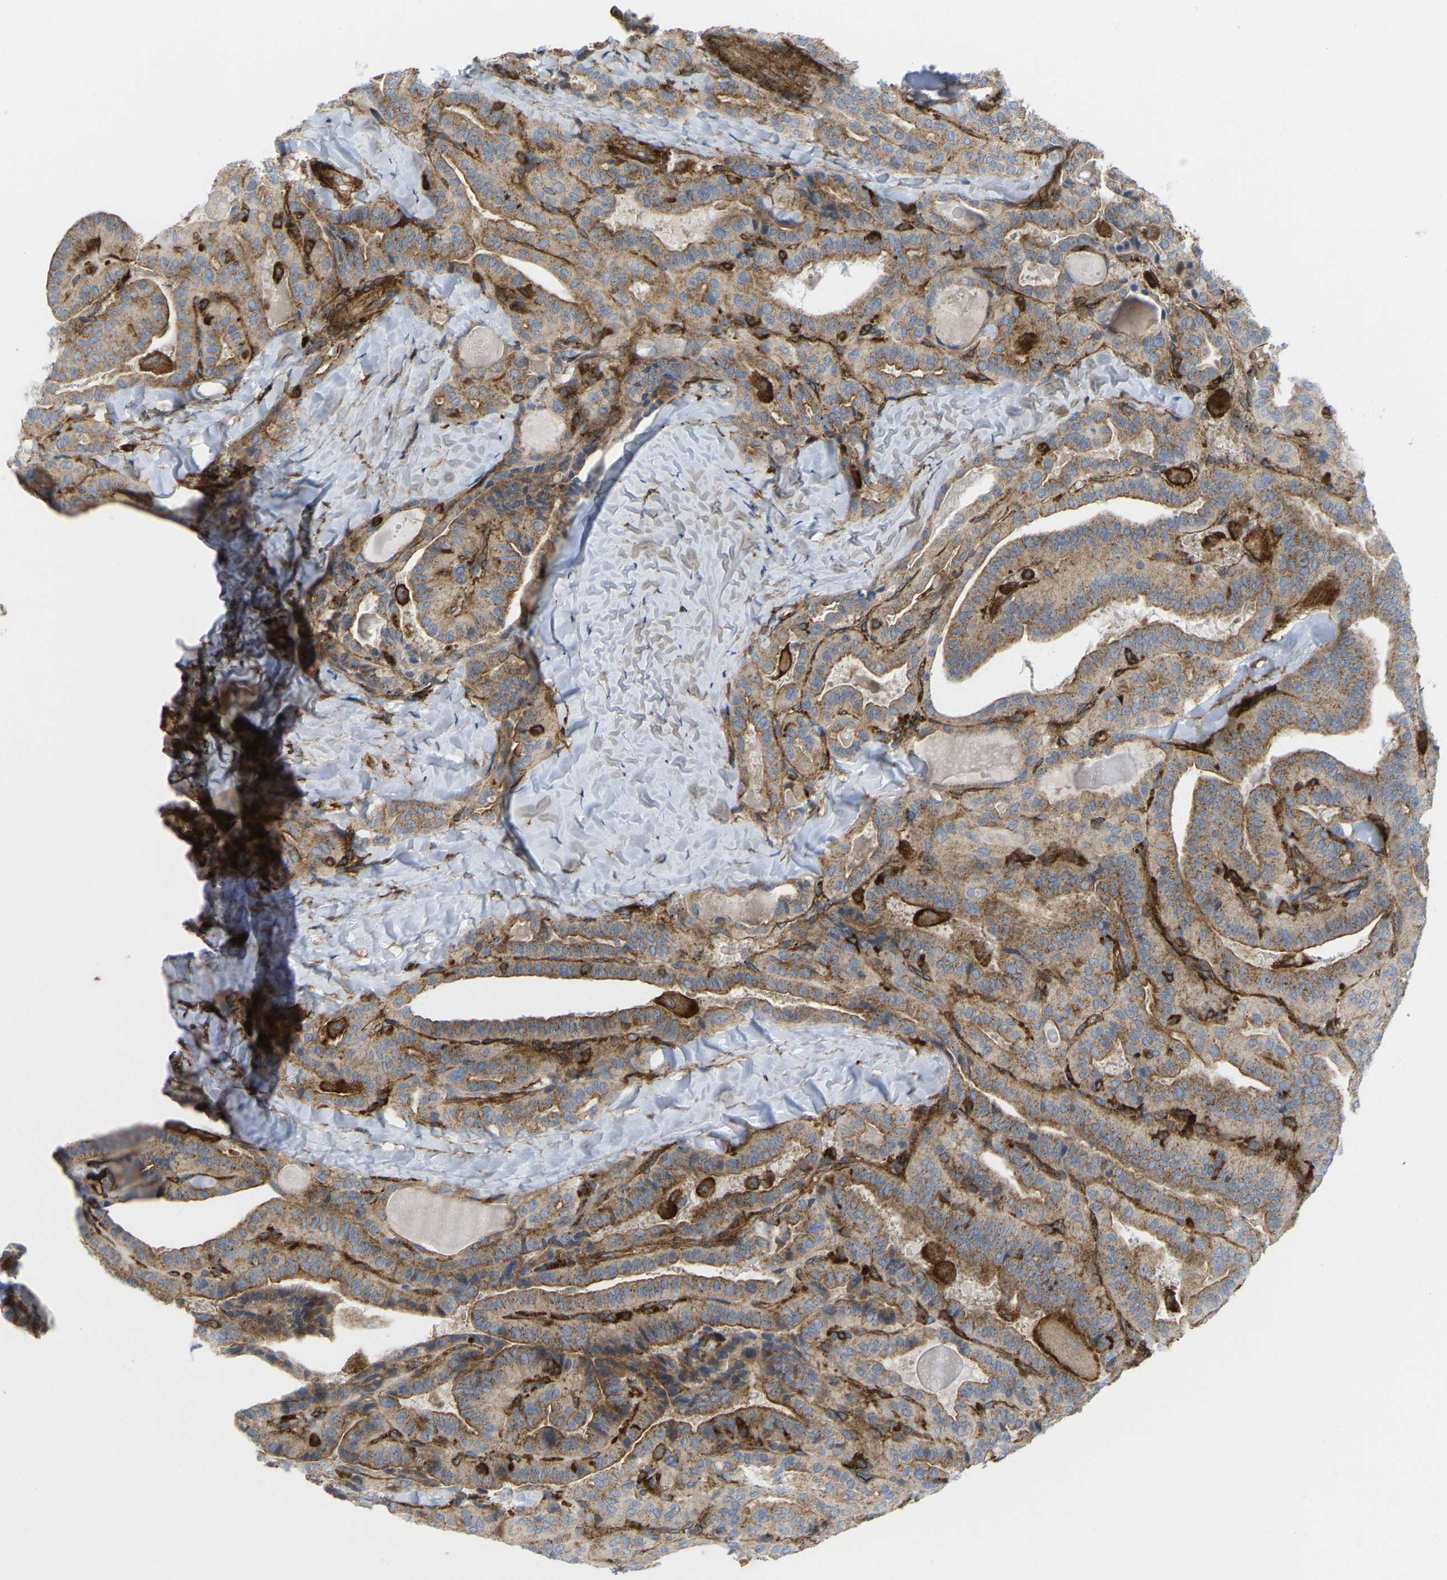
{"staining": {"intensity": "moderate", "quantity": ">75%", "location": "cytoplasmic/membranous"}, "tissue": "thyroid cancer", "cell_type": "Tumor cells", "image_type": "cancer", "snomed": [{"axis": "morphology", "description": "Papillary adenocarcinoma, NOS"}, {"axis": "topography", "description": "Thyroid gland"}], "caption": "This is a micrograph of immunohistochemistry staining of thyroid cancer, which shows moderate staining in the cytoplasmic/membranous of tumor cells.", "gene": "PICALM", "patient": {"sex": "male", "age": 77}}